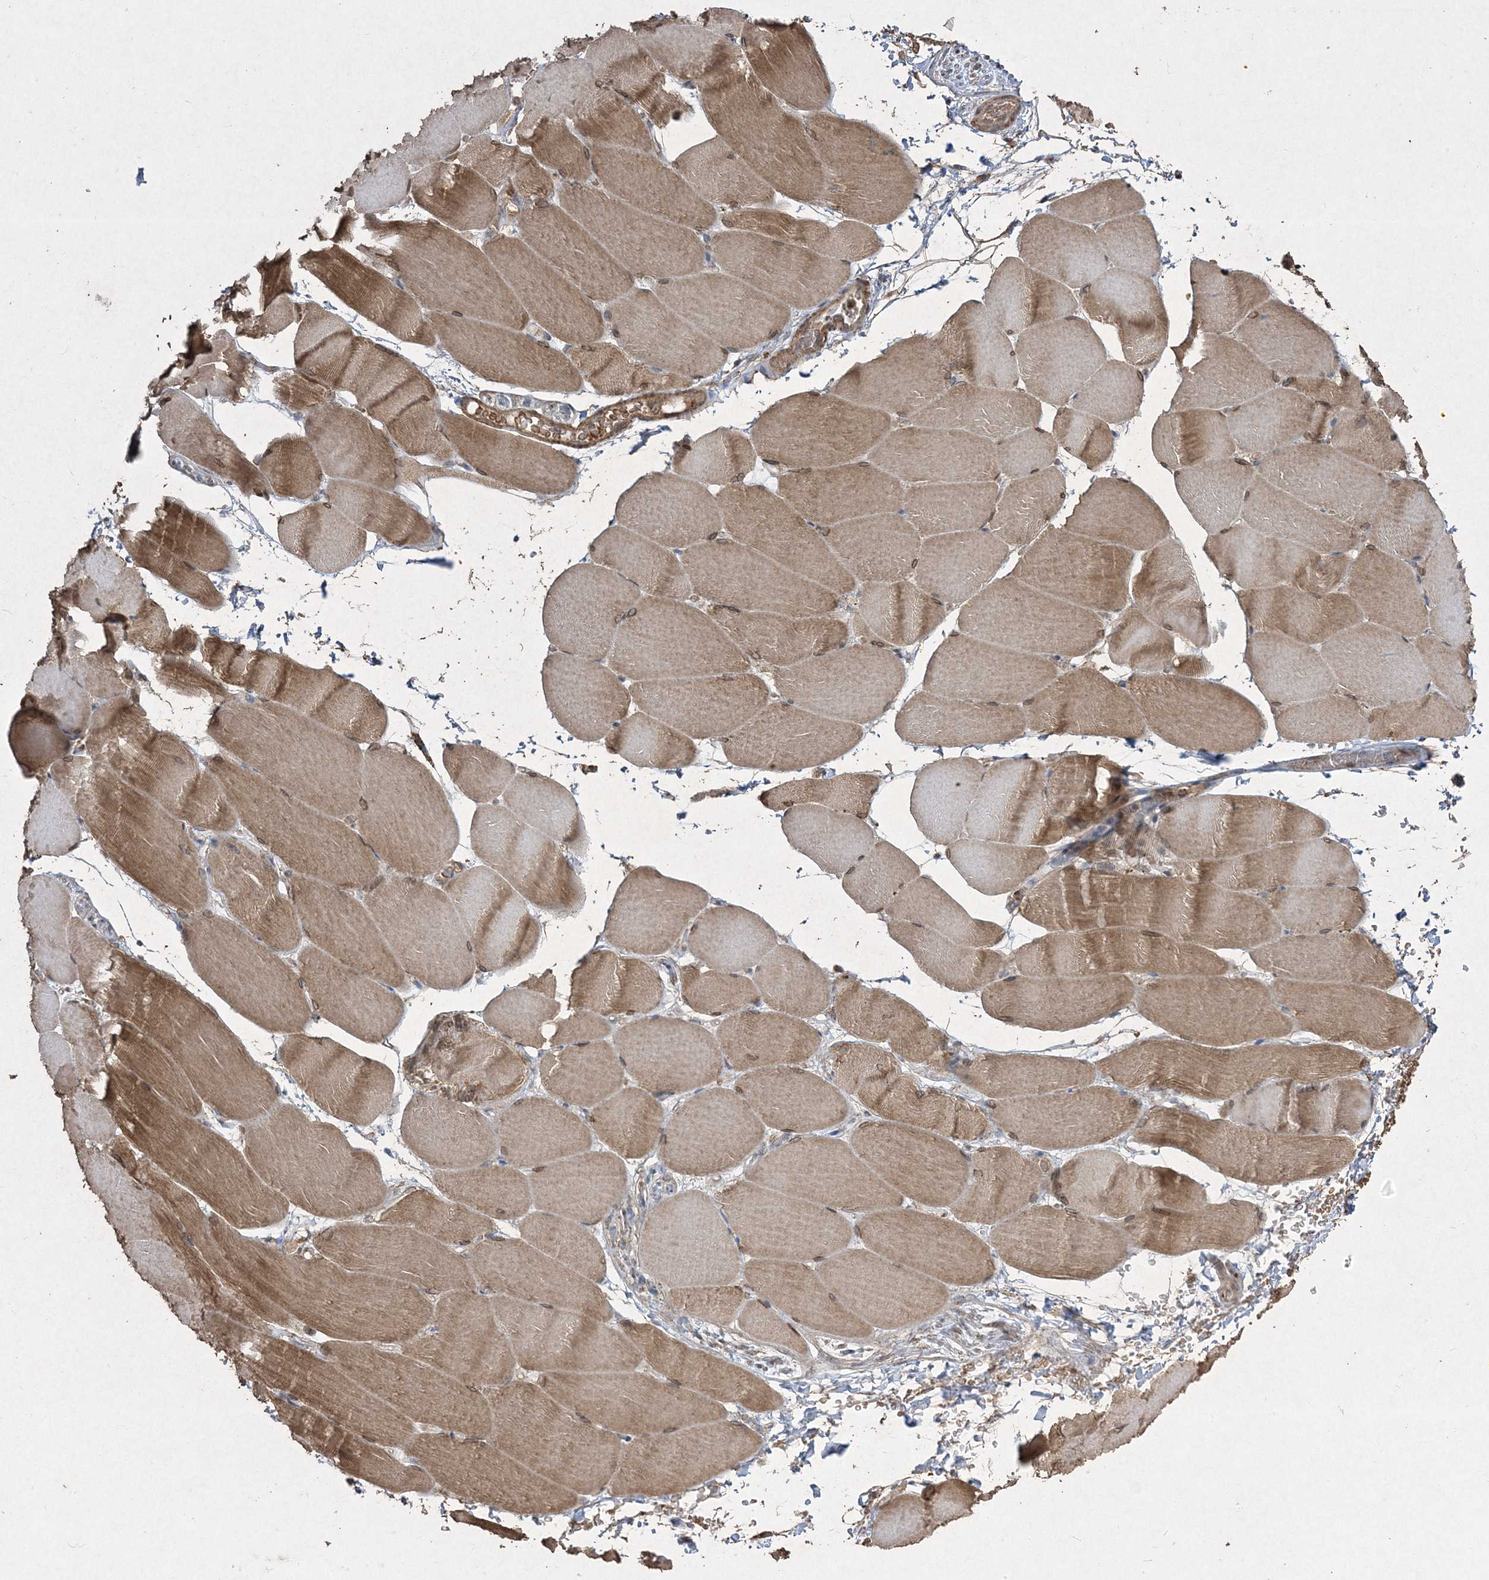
{"staining": {"intensity": "moderate", "quantity": "25%-75%", "location": "cytoplasmic/membranous"}, "tissue": "skeletal muscle", "cell_type": "Myocytes", "image_type": "normal", "snomed": [{"axis": "morphology", "description": "Normal tissue, NOS"}, {"axis": "topography", "description": "Skeletal muscle"}, {"axis": "topography", "description": "Parathyroid gland"}], "caption": "The histopathology image displays immunohistochemical staining of normal skeletal muscle. There is moderate cytoplasmic/membranous positivity is present in approximately 25%-75% of myocytes. (Stains: DAB in brown, nuclei in blue, Microscopy: brightfield microscopy at high magnification).", "gene": "GRSF1", "patient": {"sex": "female", "age": 37}}